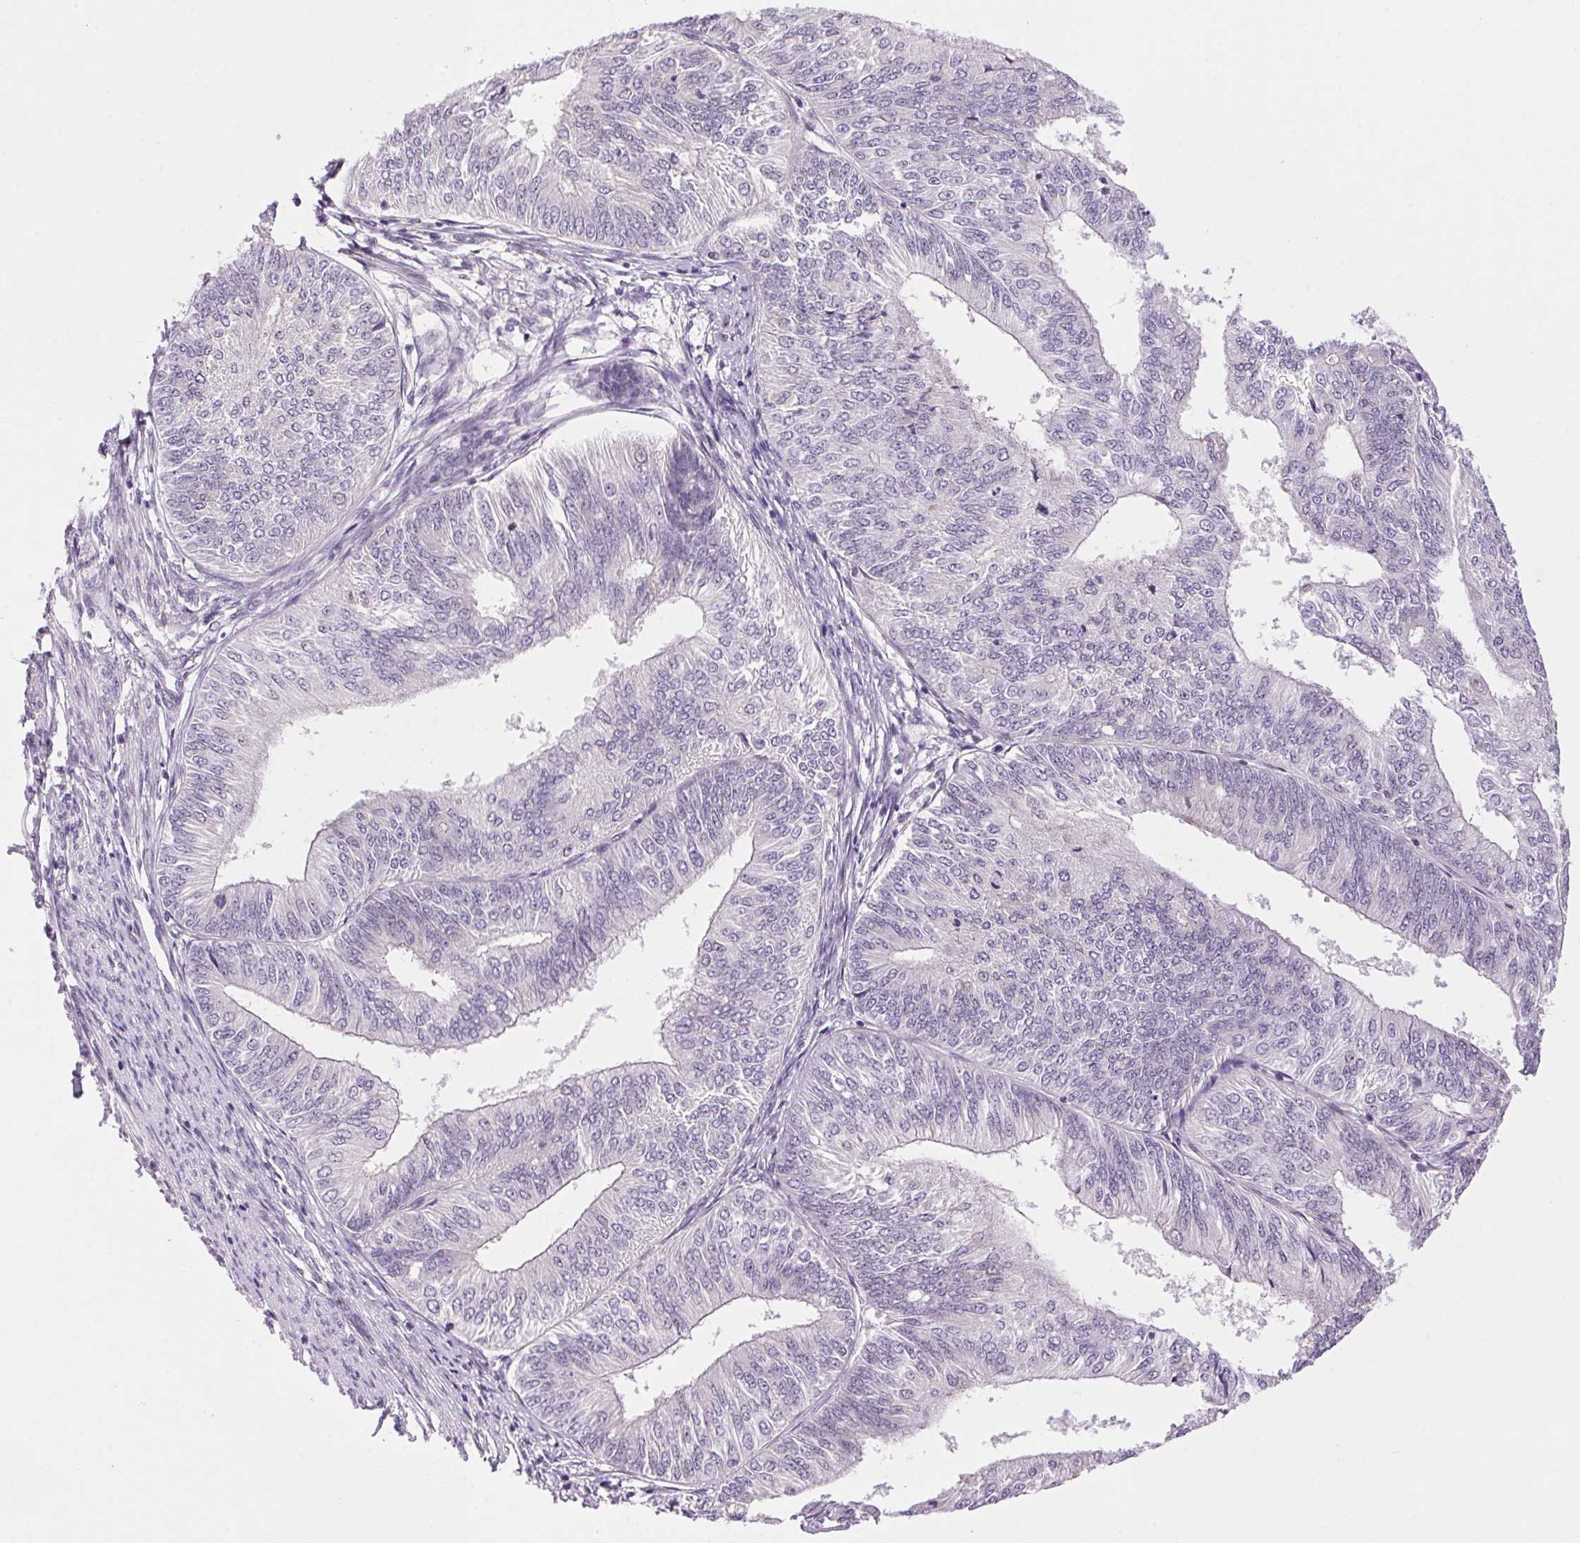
{"staining": {"intensity": "negative", "quantity": "none", "location": "none"}, "tissue": "endometrial cancer", "cell_type": "Tumor cells", "image_type": "cancer", "snomed": [{"axis": "morphology", "description": "Adenocarcinoma, NOS"}, {"axis": "topography", "description": "Endometrium"}], "caption": "Tumor cells show no significant staining in endometrial cancer.", "gene": "SMIM13", "patient": {"sex": "female", "age": 58}}